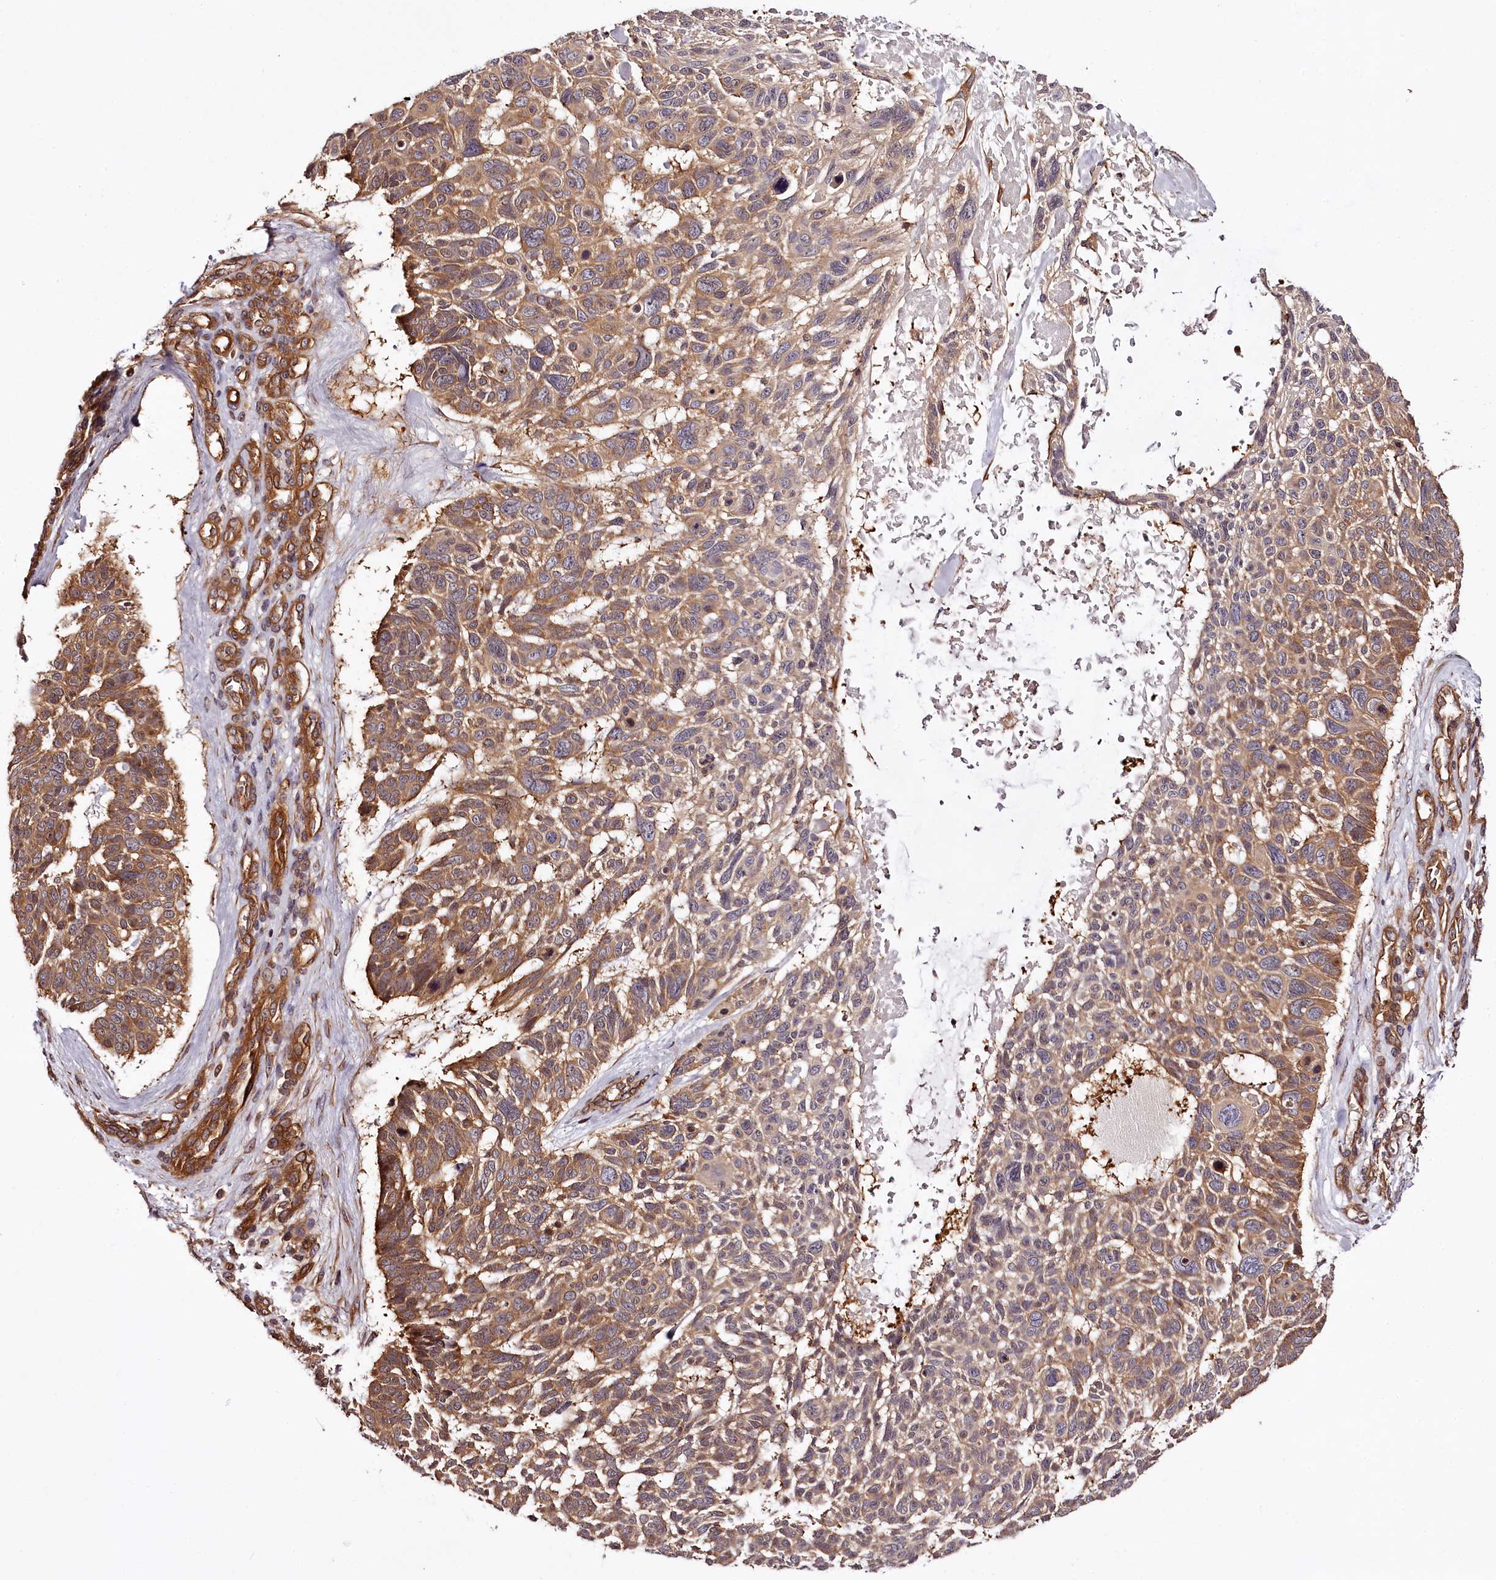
{"staining": {"intensity": "moderate", "quantity": ">75%", "location": "cytoplasmic/membranous"}, "tissue": "skin cancer", "cell_type": "Tumor cells", "image_type": "cancer", "snomed": [{"axis": "morphology", "description": "Basal cell carcinoma"}, {"axis": "topography", "description": "Skin"}], "caption": "The histopathology image displays staining of basal cell carcinoma (skin), revealing moderate cytoplasmic/membranous protein staining (brown color) within tumor cells.", "gene": "TARS1", "patient": {"sex": "male", "age": 88}}